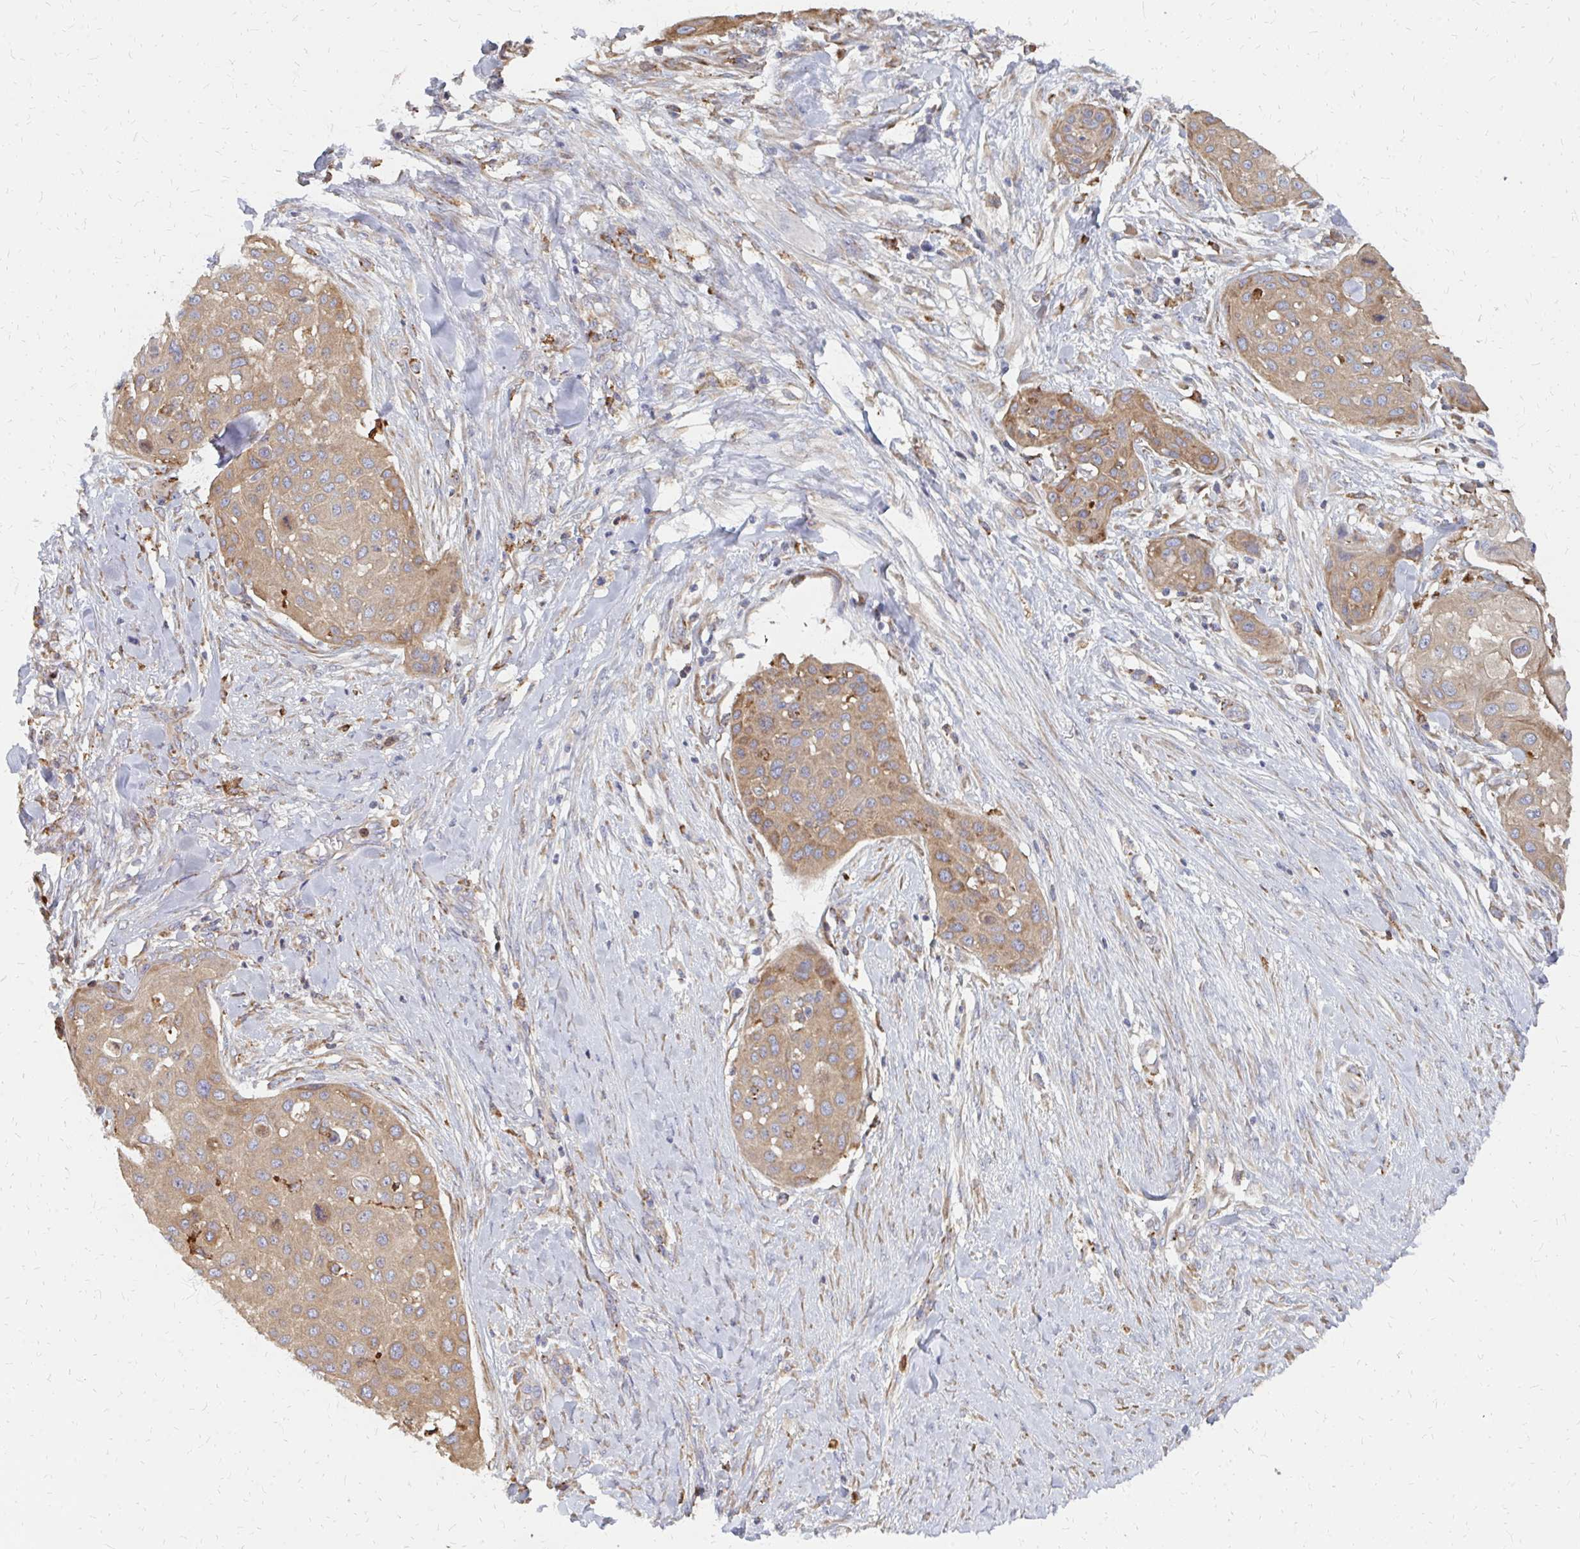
{"staining": {"intensity": "moderate", "quantity": ">75%", "location": "cytoplasmic/membranous"}, "tissue": "skin cancer", "cell_type": "Tumor cells", "image_type": "cancer", "snomed": [{"axis": "morphology", "description": "Squamous cell carcinoma, NOS"}, {"axis": "topography", "description": "Skin"}], "caption": "A brown stain shows moderate cytoplasmic/membranous expression of a protein in human squamous cell carcinoma (skin) tumor cells.", "gene": "PPP1R13L", "patient": {"sex": "female", "age": 87}}